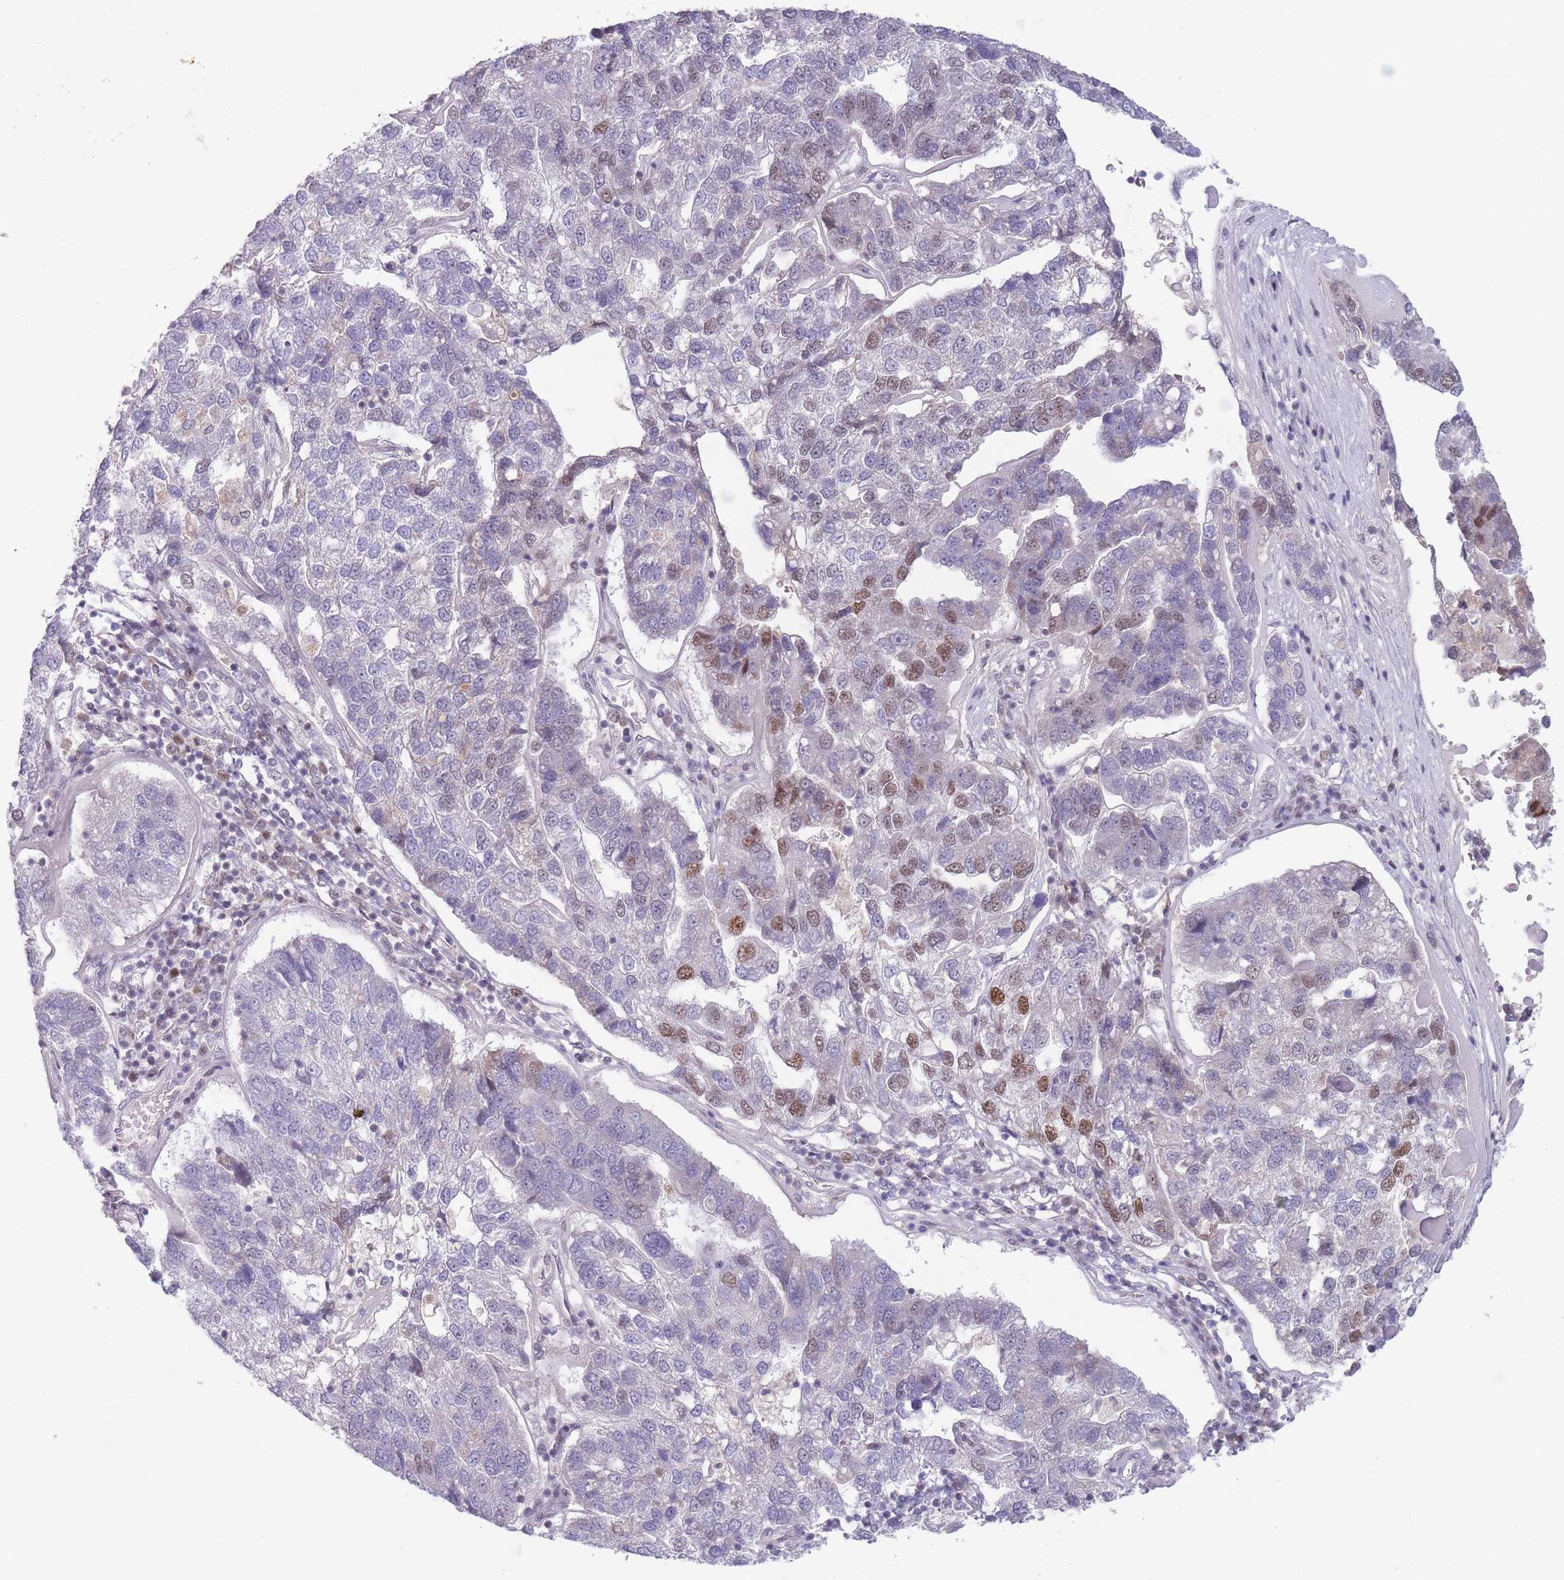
{"staining": {"intensity": "moderate", "quantity": "<25%", "location": "nuclear"}, "tissue": "pancreatic cancer", "cell_type": "Tumor cells", "image_type": "cancer", "snomed": [{"axis": "morphology", "description": "Adenocarcinoma, NOS"}, {"axis": "topography", "description": "Pancreas"}], "caption": "Immunohistochemical staining of pancreatic adenocarcinoma reveals low levels of moderate nuclear protein staining in about <25% of tumor cells. The staining was performed using DAB (3,3'-diaminobenzidine) to visualize the protein expression in brown, while the nuclei were stained in blue with hematoxylin (Magnification: 20x).", "gene": "ARID3B", "patient": {"sex": "female", "age": 61}}